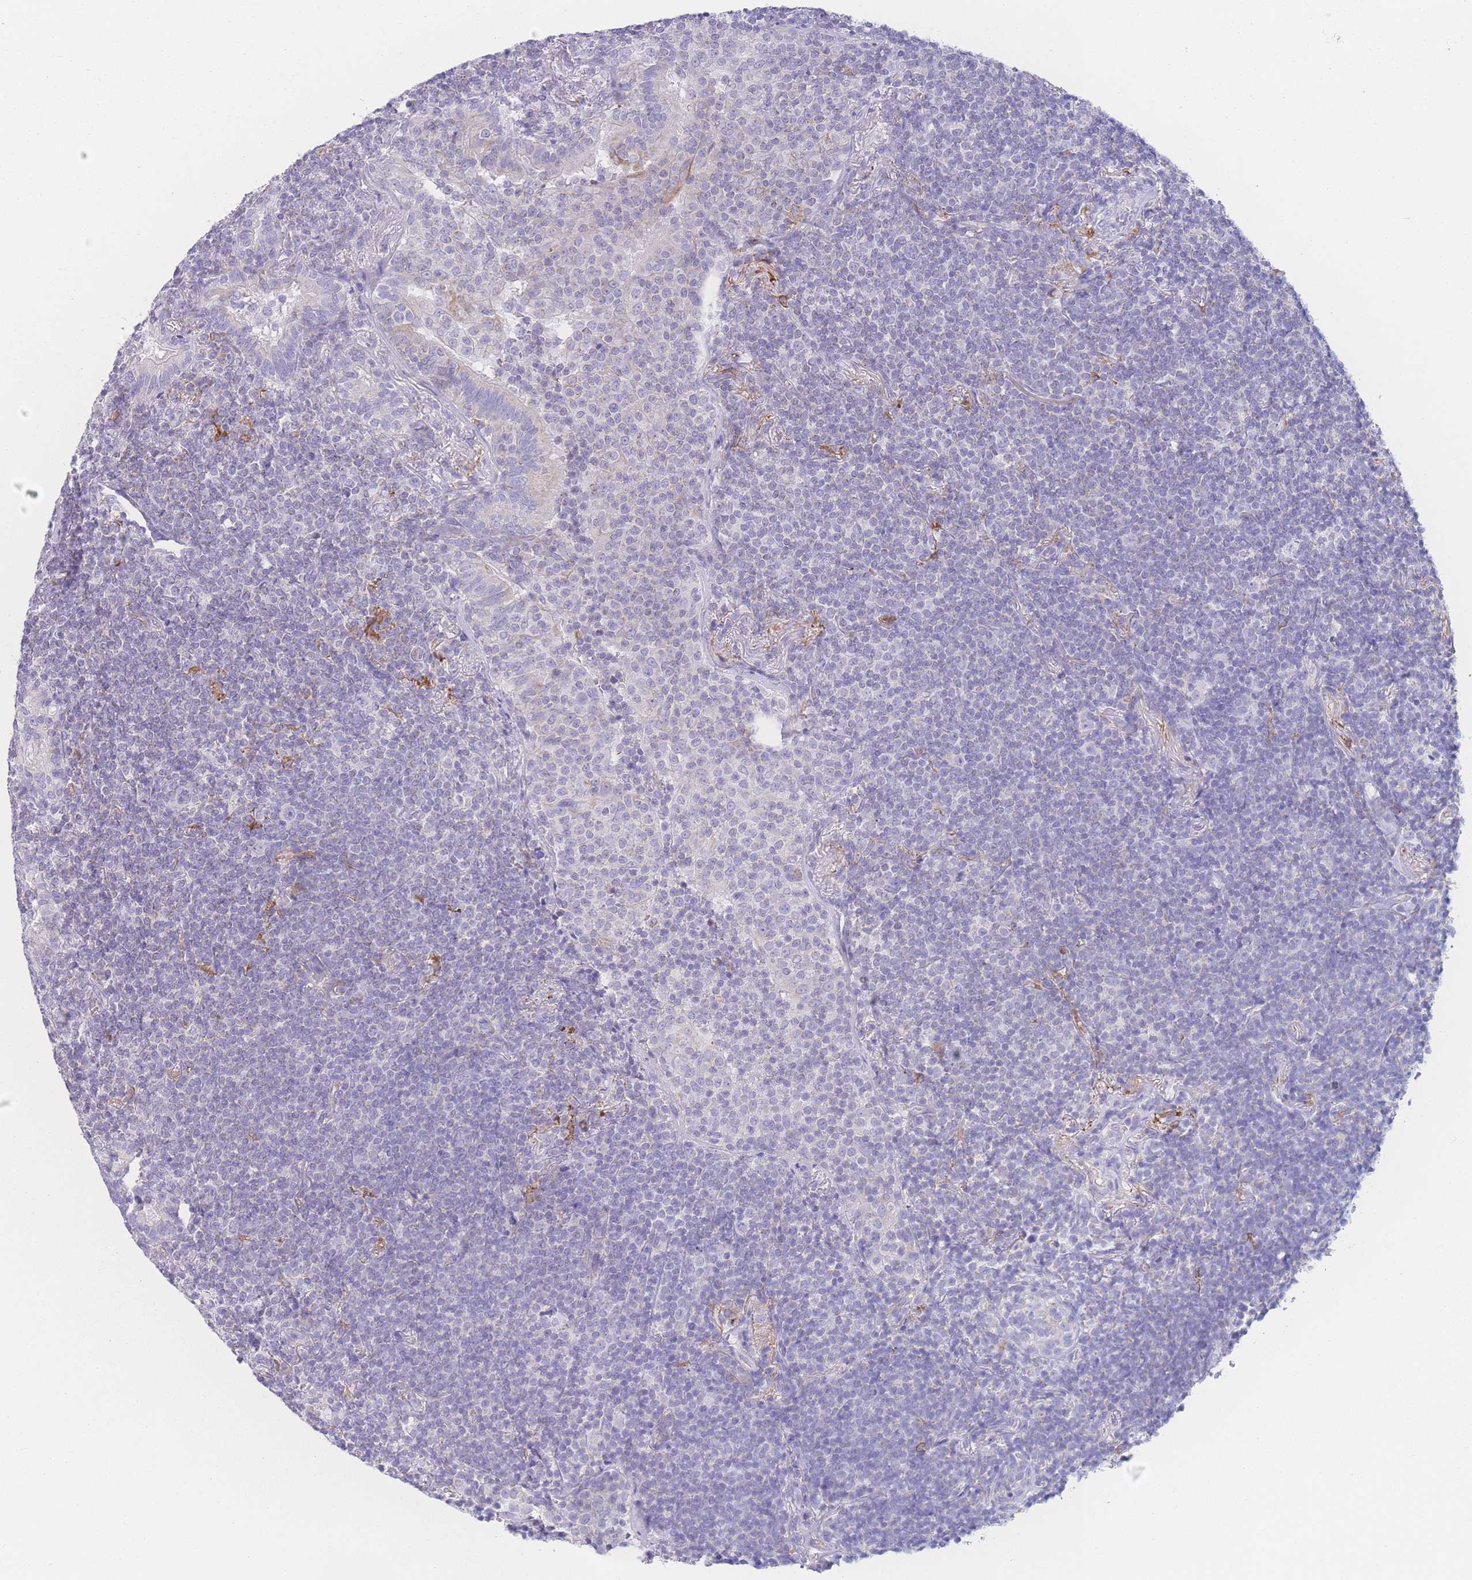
{"staining": {"intensity": "negative", "quantity": "none", "location": "none"}, "tissue": "lymphoma", "cell_type": "Tumor cells", "image_type": "cancer", "snomed": [{"axis": "morphology", "description": "Malignant lymphoma, non-Hodgkin's type, Low grade"}, {"axis": "topography", "description": "Lung"}], "caption": "Photomicrograph shows no significant protein staining in tumor cells of lymphoma.", "gene": "NBEAL1", "patient": {"sex": "female", "age": 71}}